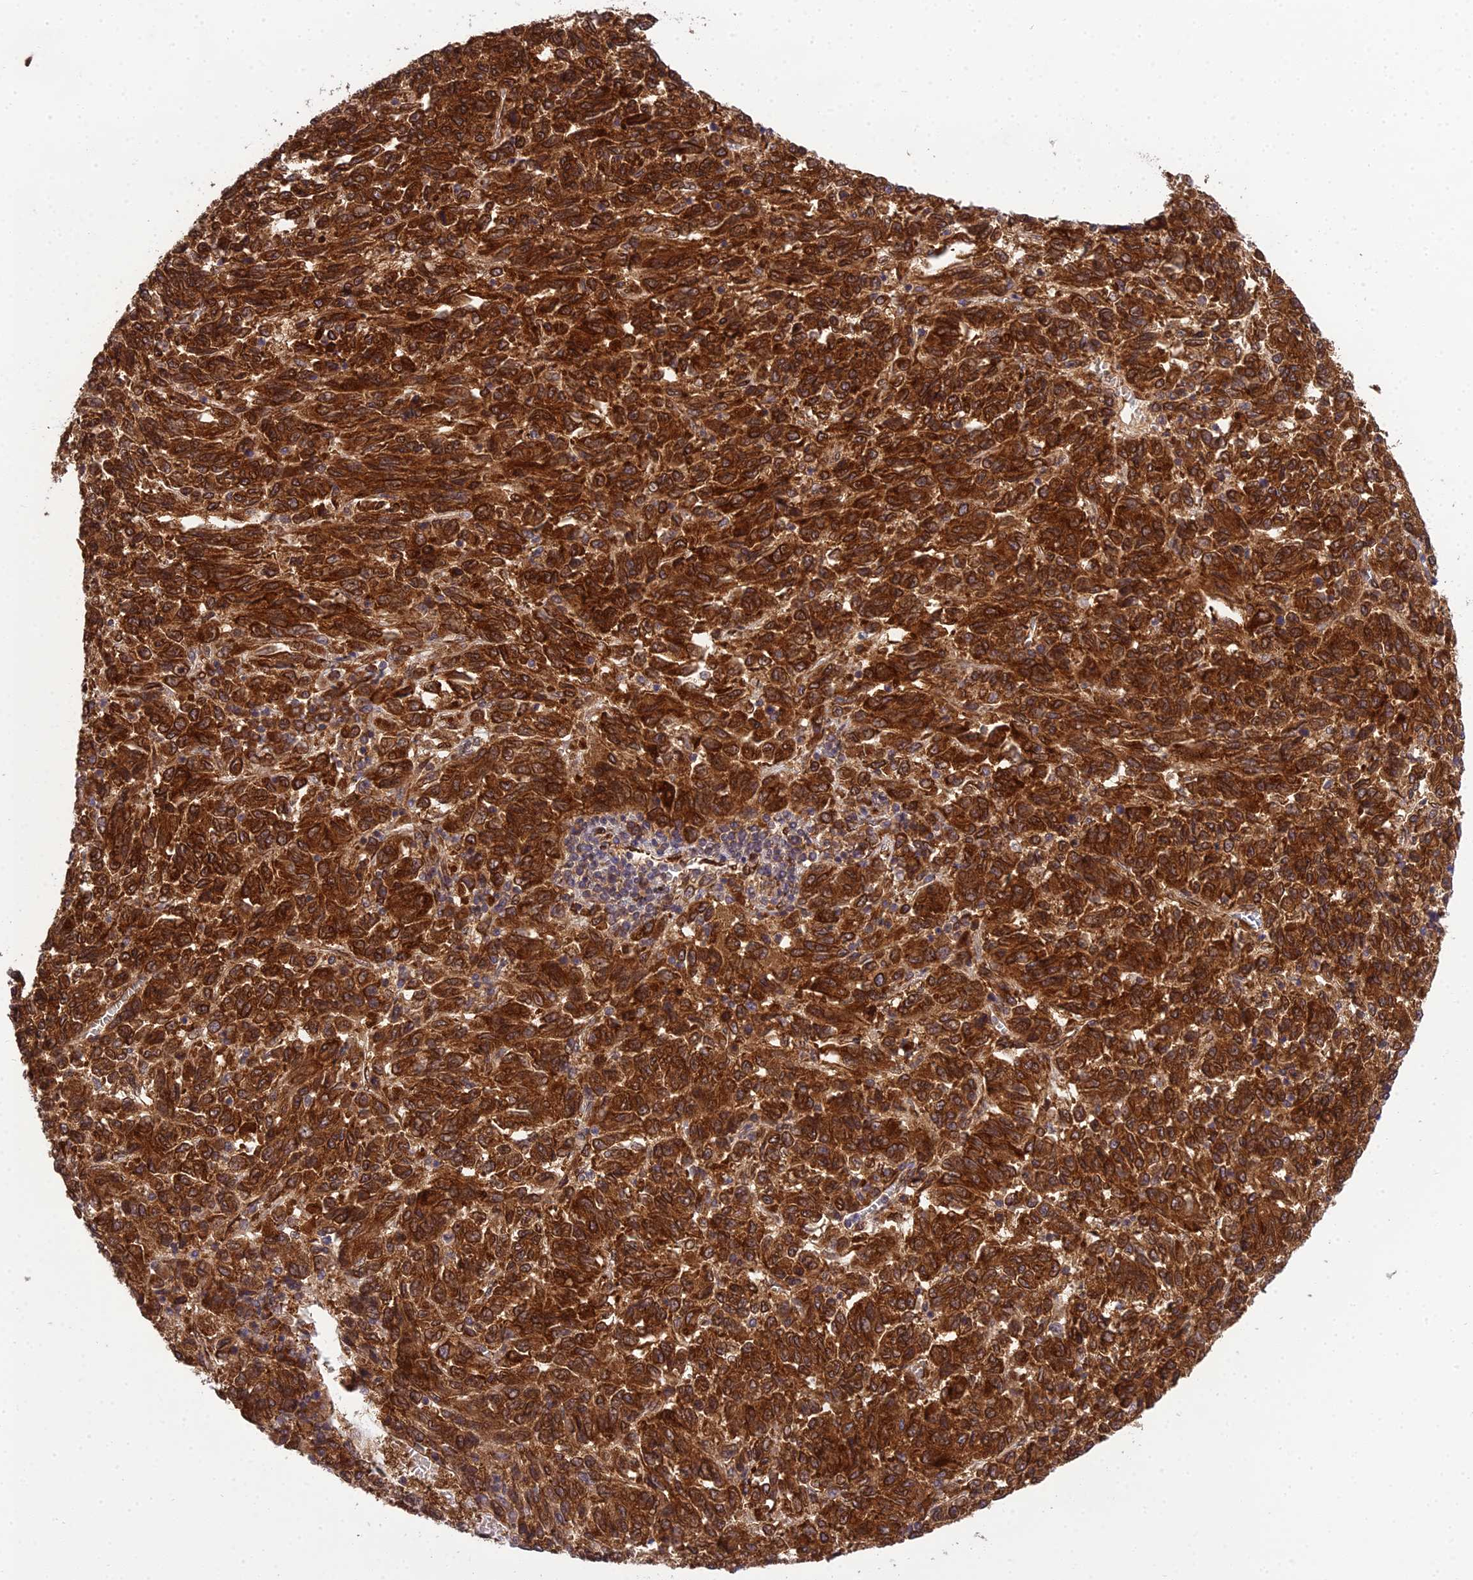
{"staining": {"intensity": "strong", "quantity": ">75%", "location": "cytoplasmic/membranous"}, "tissue": "melanoma", "cell_type": "Tumor cells", "image_type": "cancer", "snomed": [{"axis": "morphology", "description": "Malignant melanoma, Metastatic site"}, {"axis": "topography", "description": "Lung"}], "caption": "Immunohistochemistry (IHC) of melanoma reveals high levels of strong cytoplasmic/membranous expression in approximately >75% of tumor cells.", "gene": "DHCR7", "patient": {"sex": "male", "age": 64}}